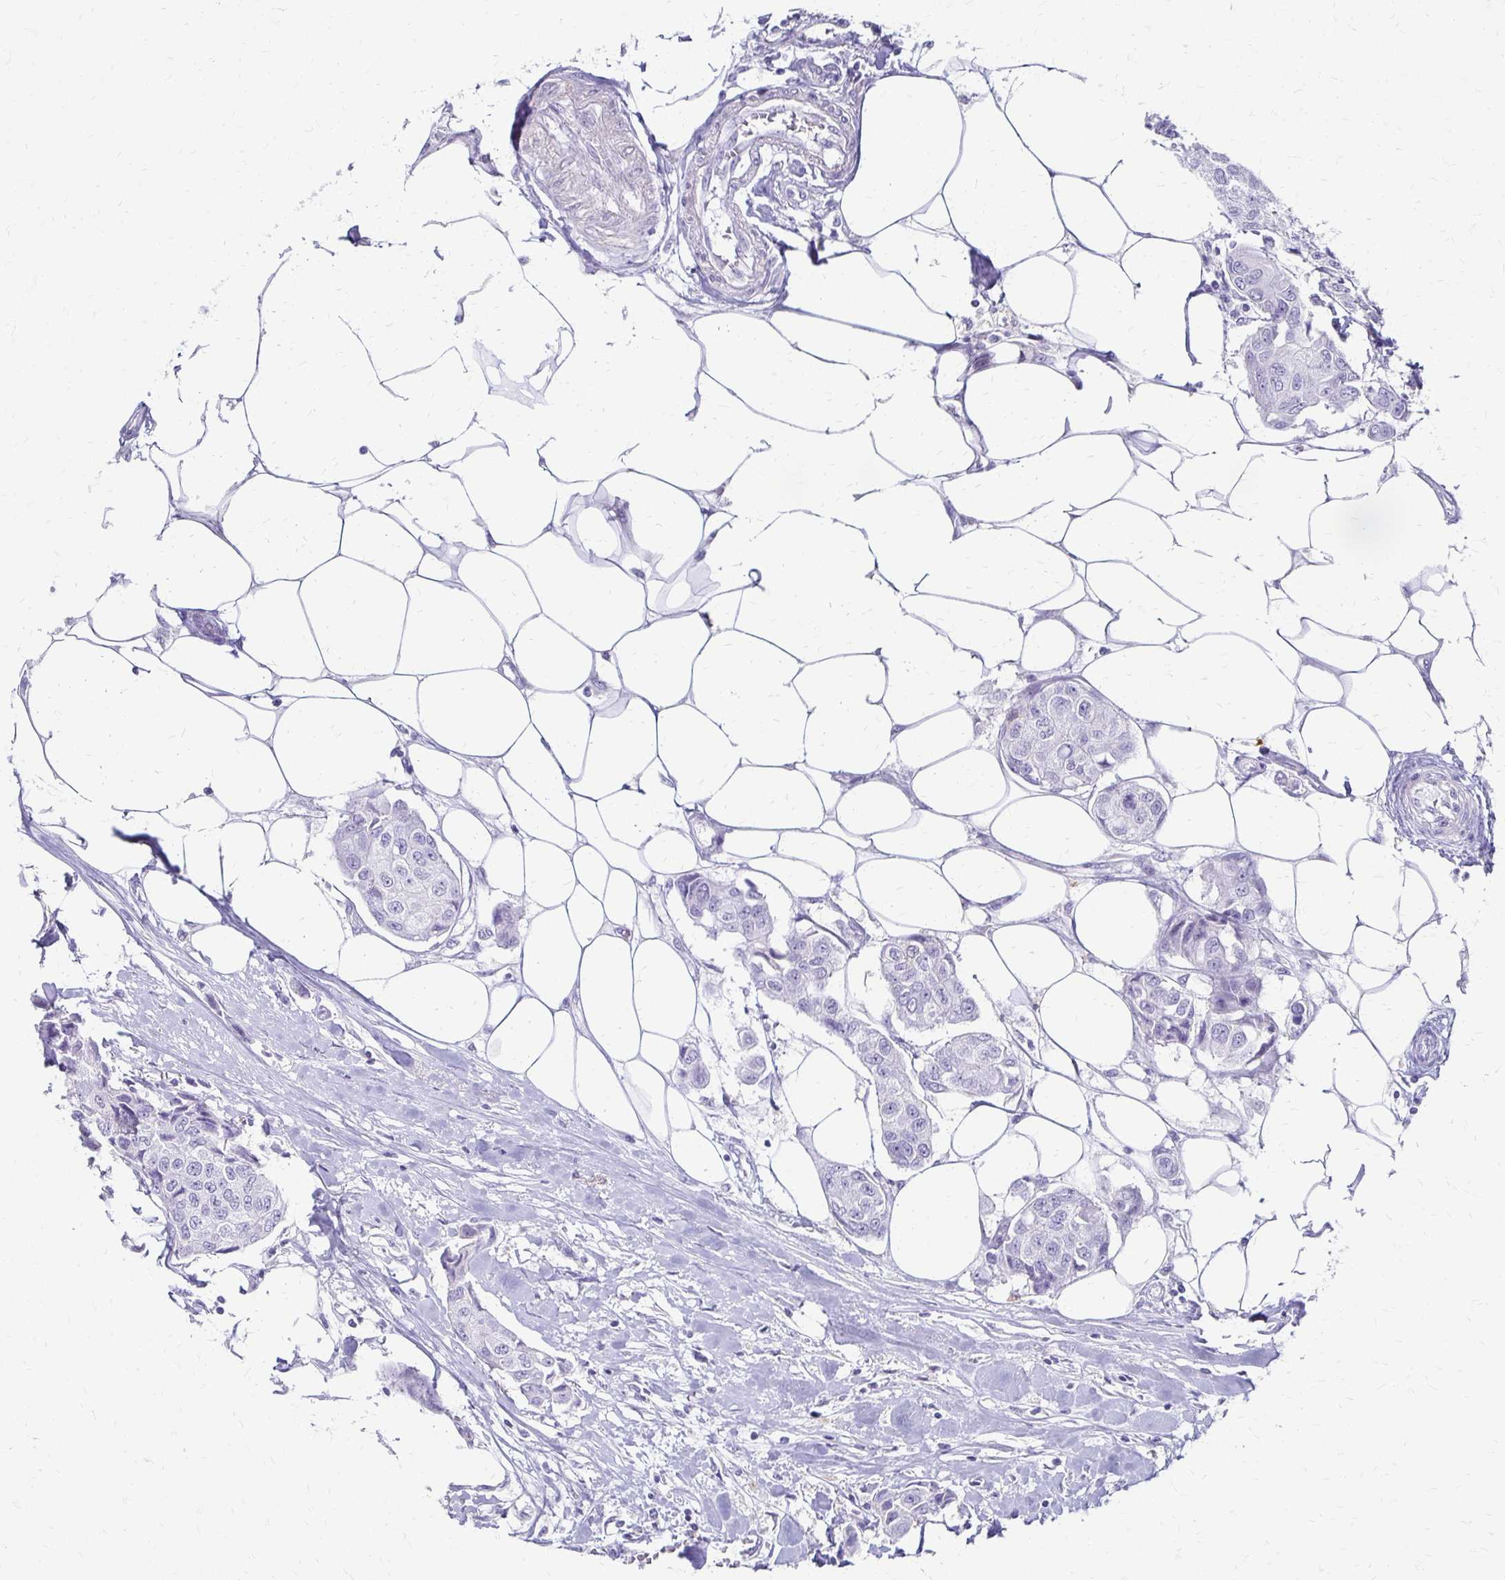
{"staining": {"intensity": "negative", "quantity": "none", "location": "none"}, "tissue": "breast cancer", "cell_type": "Tumor cells", "image_type": "cancer", "snomed": [{"axis": "morphology", "description": "Duct carcinoma"}, {"axis": "topography", "description": "Breast"}, {"axis": "topography", "description": "Lymph node"}], "caption": "Tumor cells are negative for protein expression in human breast cancer. Nuclei are stained in blue.", "gene": "IVL", "patient": {"sex": "female", "age": 80}}